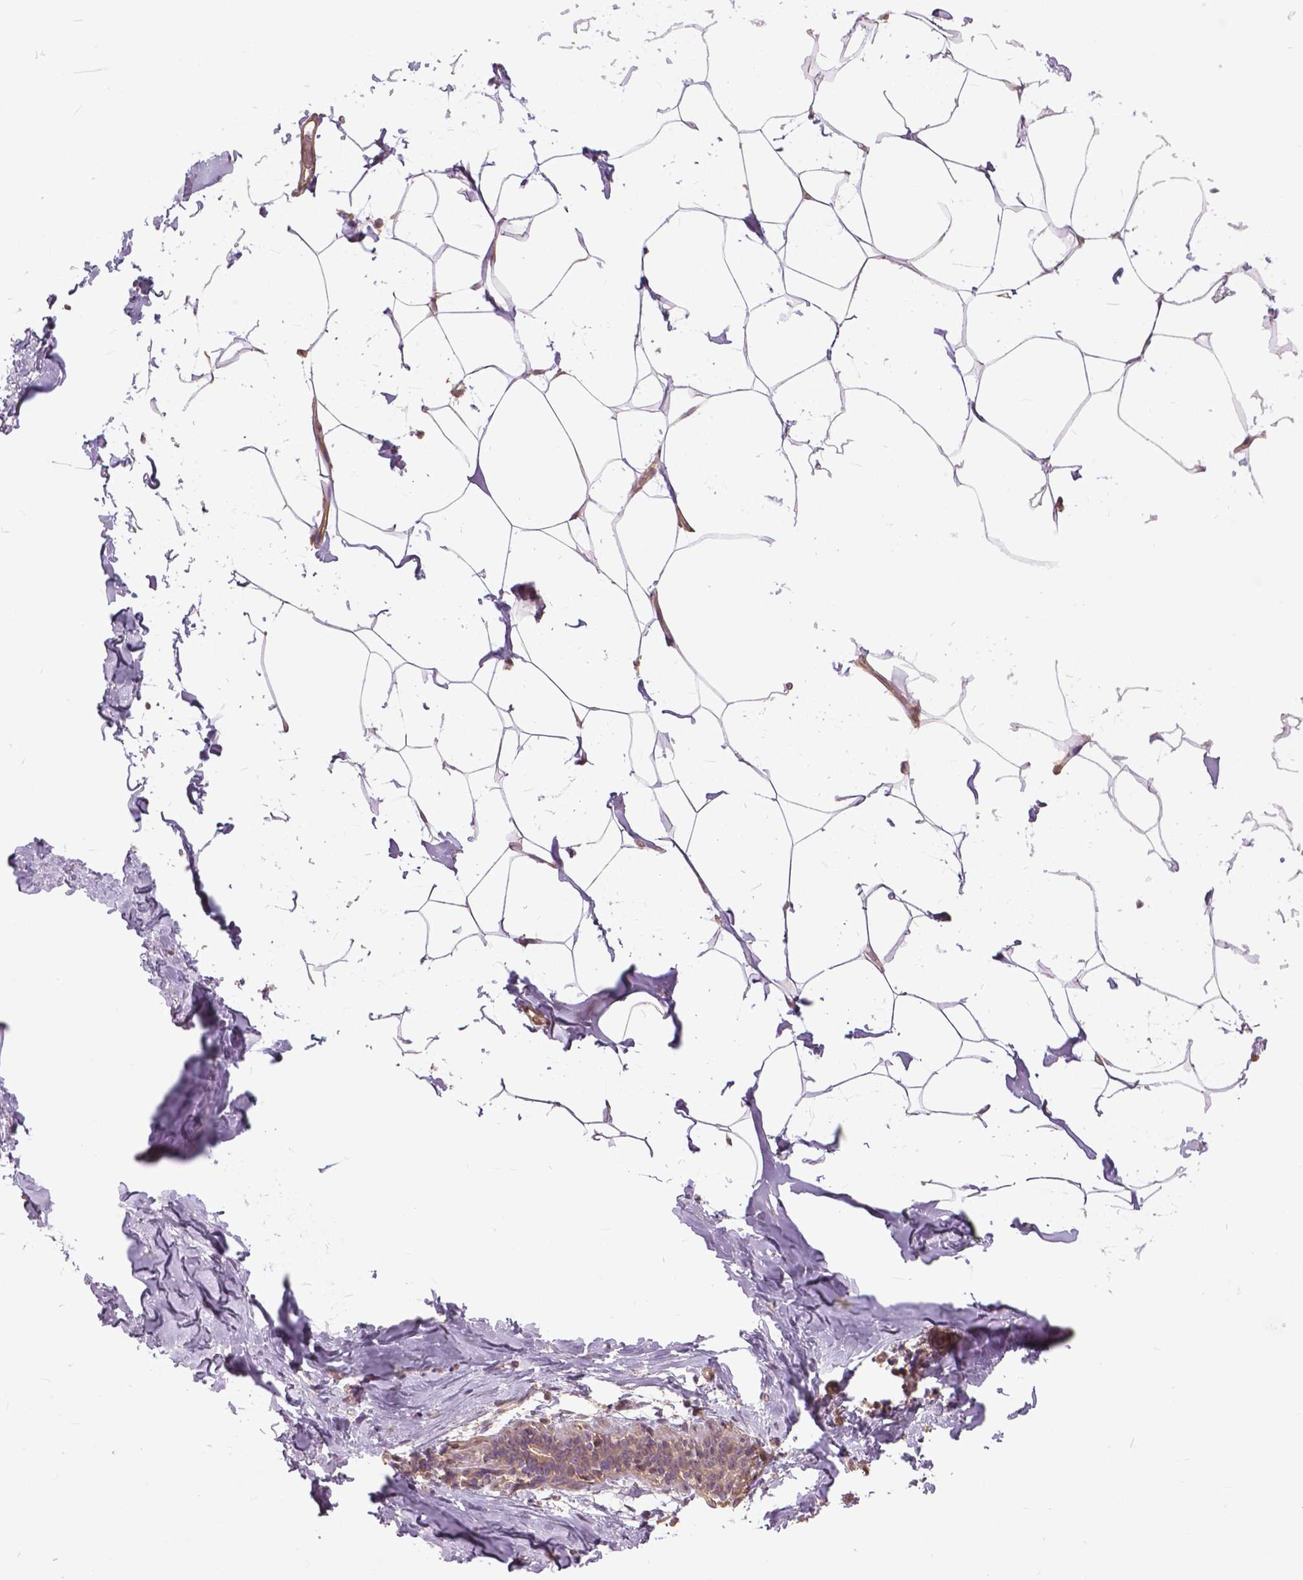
{"staining": {"intensity": "weak", "quantity": "25%-75%", "location": "cytoplasmic/membranous"}, "tissue": "breast", "cell_type": "Adipocytes", "image_type": "normal", "snomed": [{"axis": "morphology", "description": "Normal tissue, NOS"}, {"axis": "topography", "description": "Breast"}], "caption": "Immunohistochemical staining of unremarkable human breast reveals weak cytoplasmic/membranous protein positivity in approximately 25%-75% of adipocytes.", "gene": "ANXA13", "patient": {"sex": "female", "age": 32}}